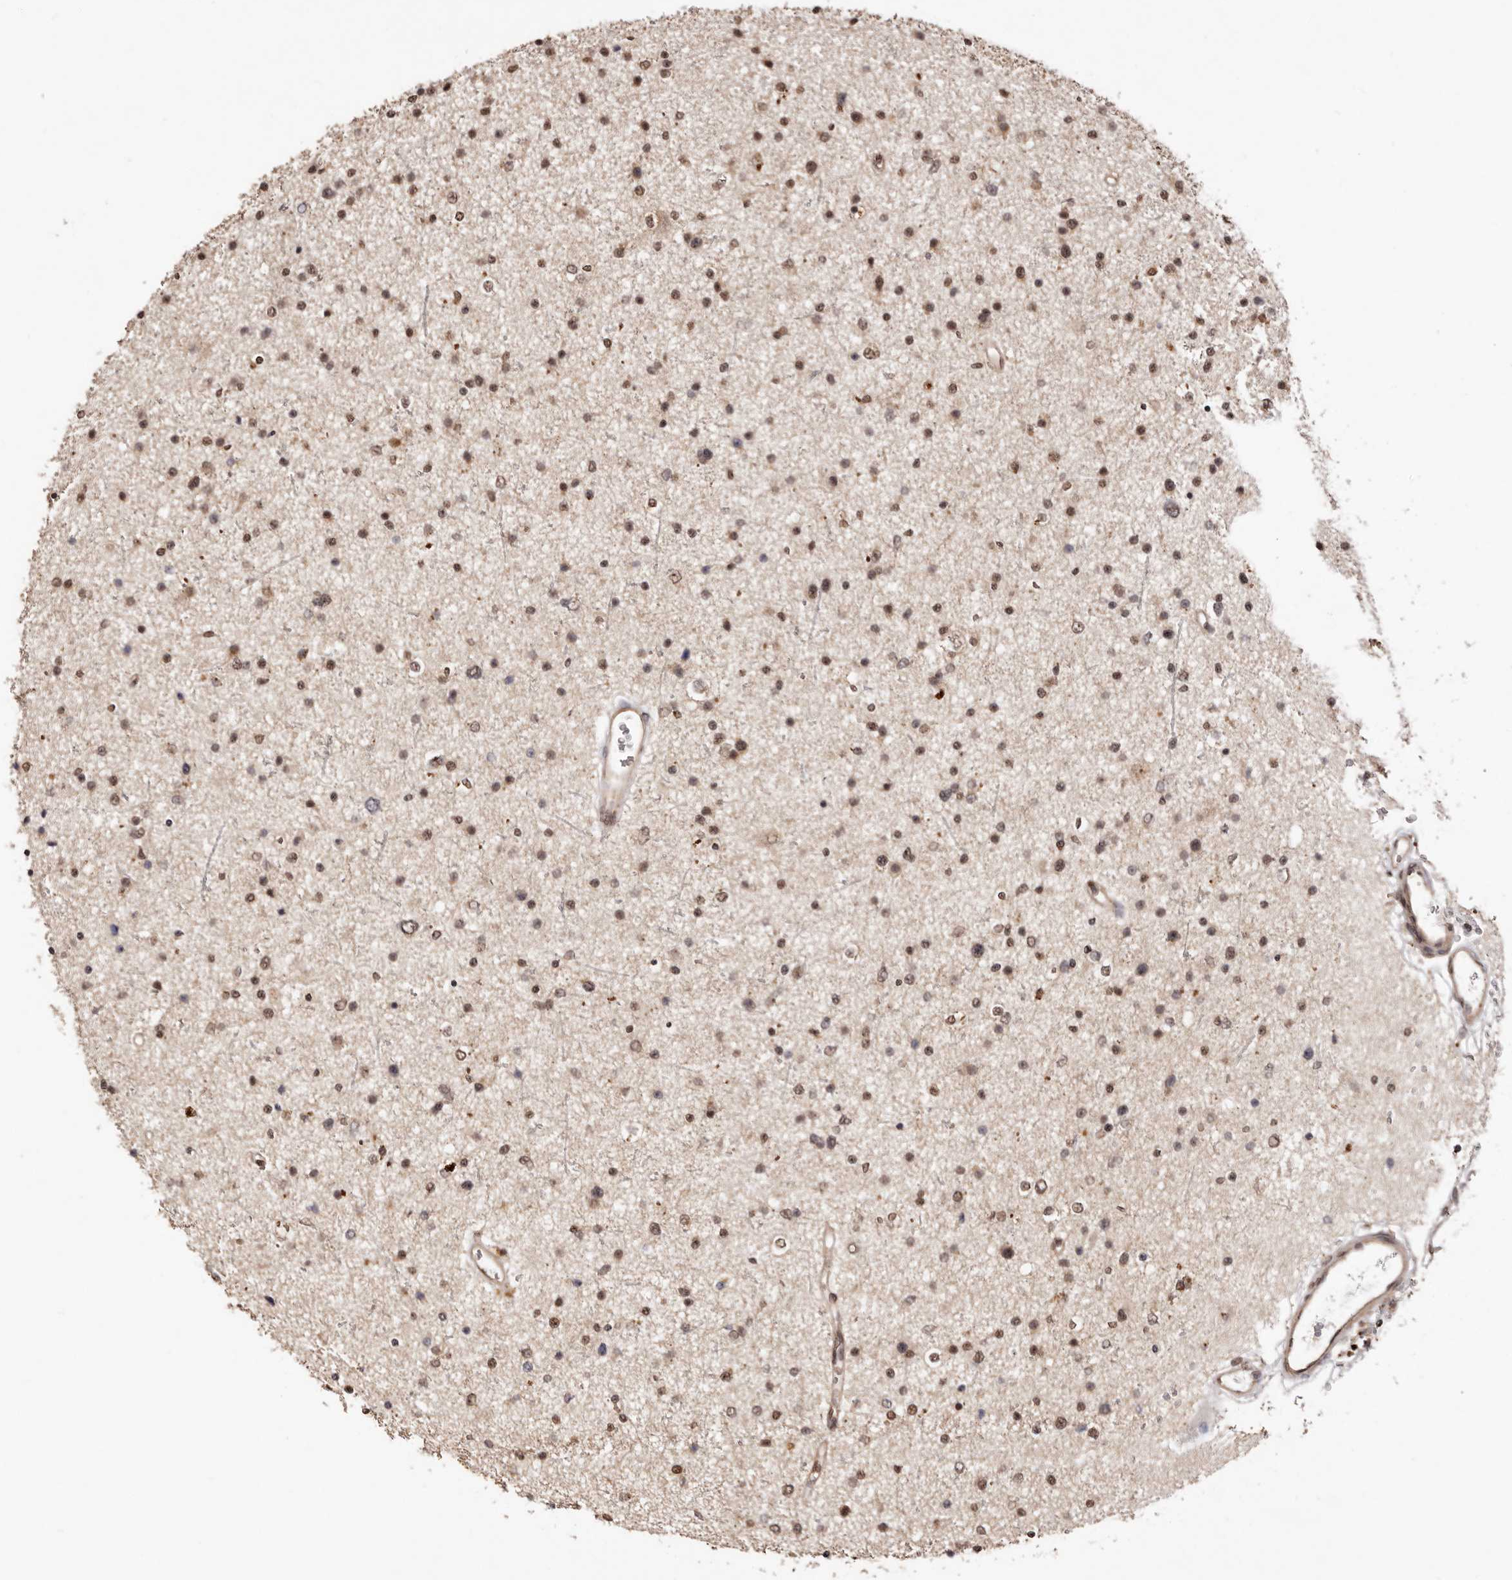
{"staining": {"intensity": "moderate", "quantity": ">75%", "location": "nuclear"}, "tissue": "glioma", "cell_type": "Tumor cells", "image_type": "cancer", "snomed": [{"axis": "morphology", "description": "Glioma, malignant, Low grade"}, {"axis": "topography", "description": "Brain"}], "caption": "Tumor cells display moderate nuclear staining in approximately >75% of cells in malignant glioma (low-grade).", "gene": "NOTCH1", "patient": {"sex": "female", "age": 37}}